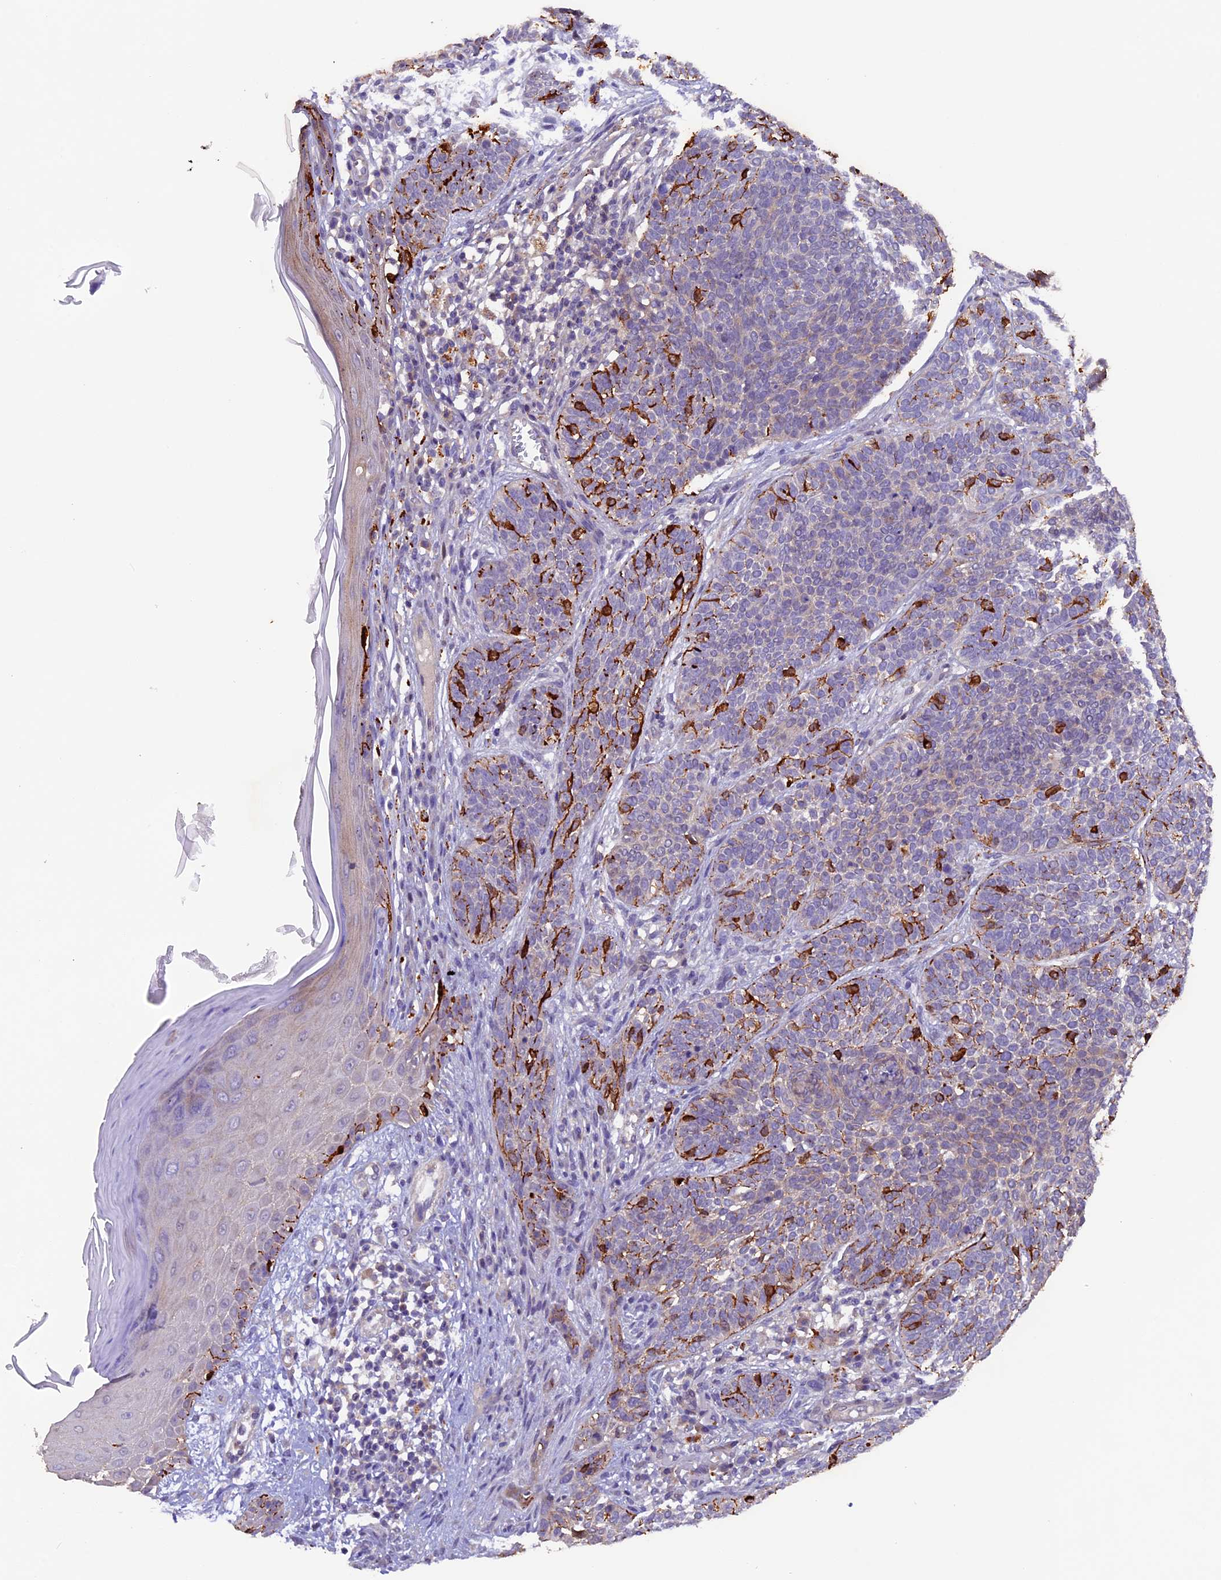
{"staining": {"intensity": "moderate", "quantity": "<25%", "location": "cytoplasmic/membranous"}, "tissue": "skin cancer", "cell_type": "Tumor cells", "image_type": "cancer", "snomed": [{"axis": "morphology", "description": "Basal cell carcinoma"}, {"axis": "topography", "description": "Skin"}], "caption": "Basal cell carcinoma (skin) was stained to show a protein in brown. There is low levels of moderate cytoplasmic/membranous staining in about <25% of tumor cells.", "gene": "NCK2", "patient": {"sex": "male", "age": 85}}